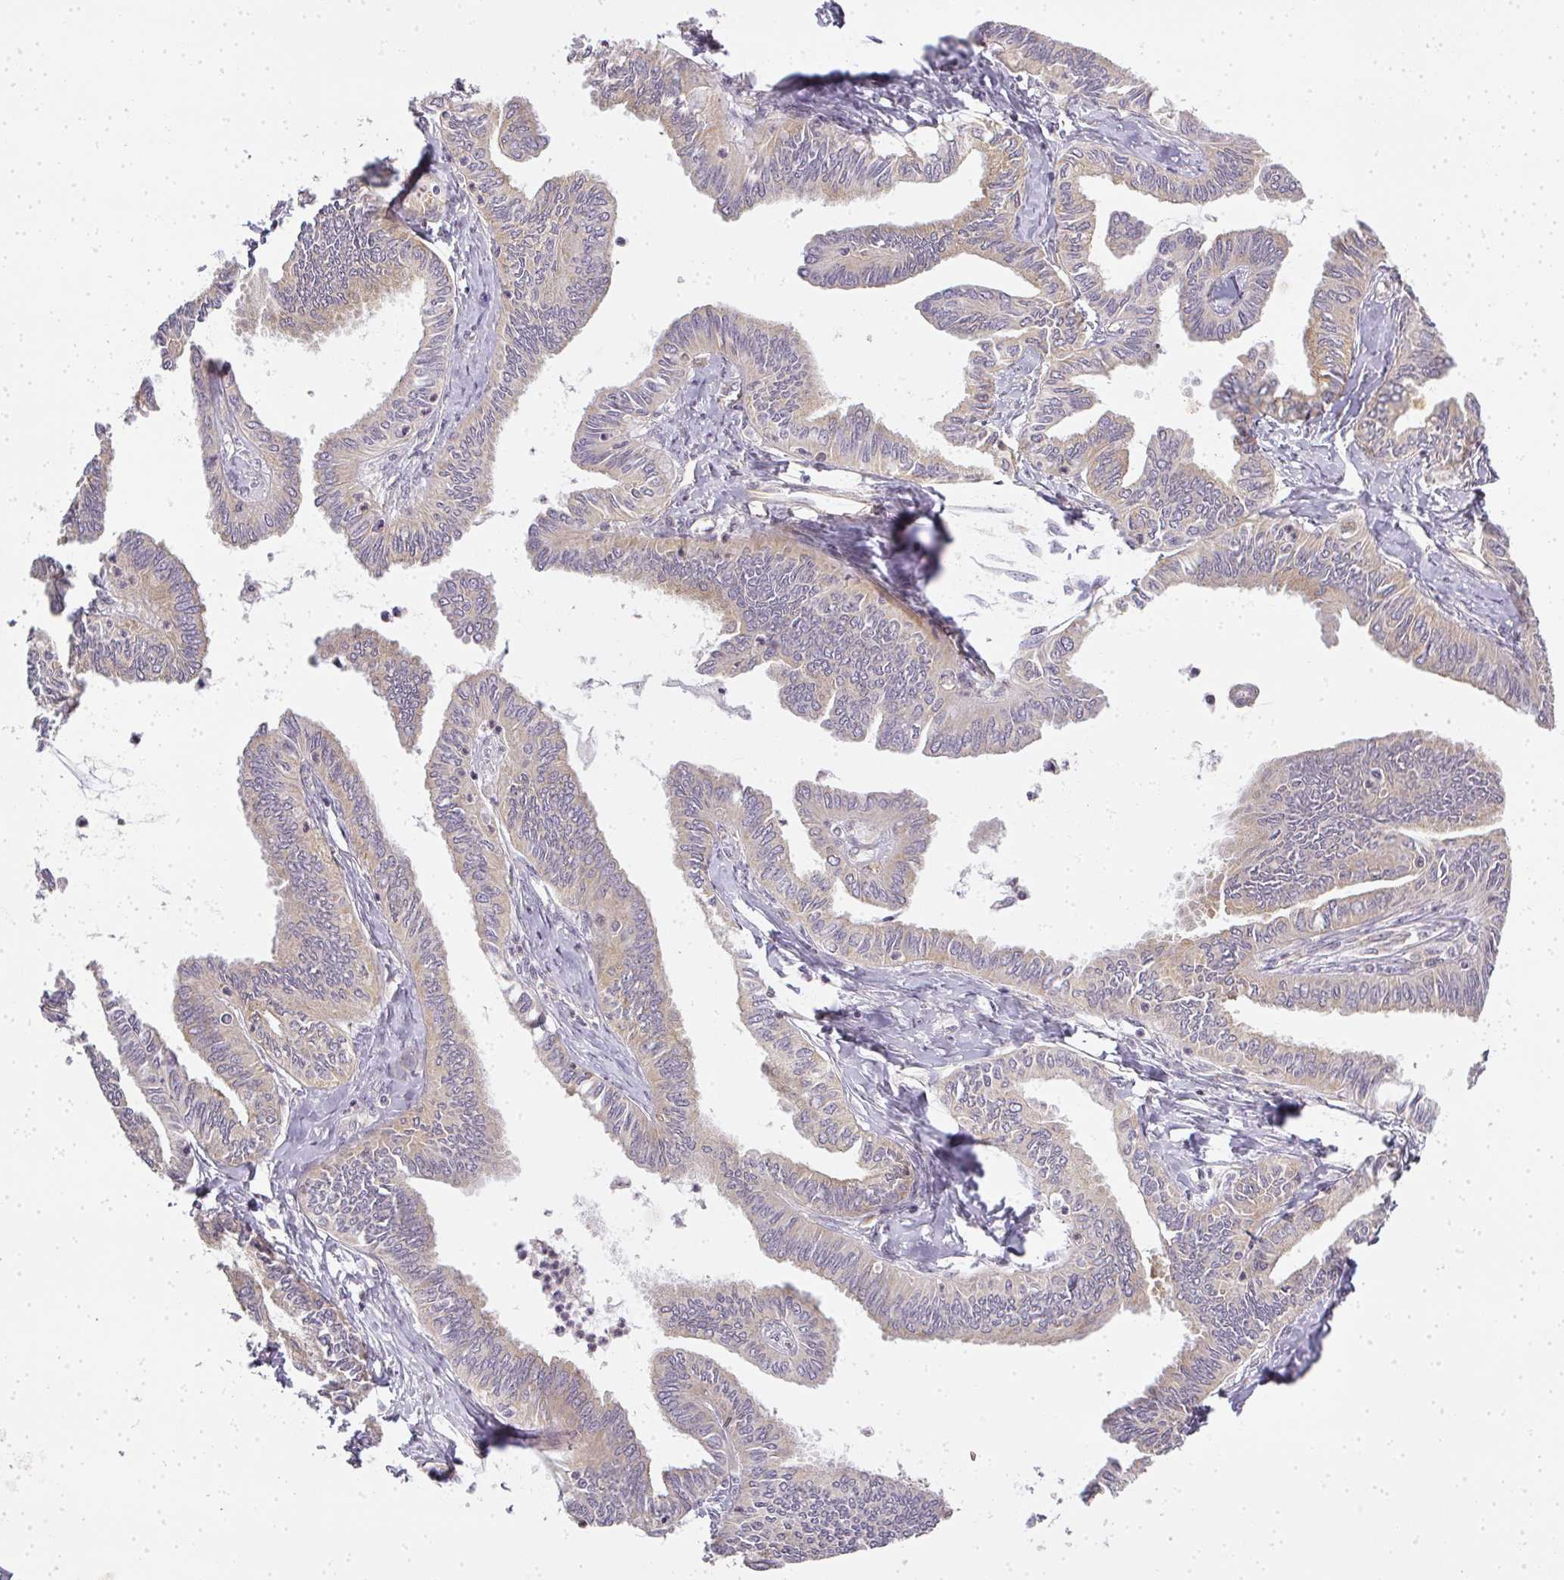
{"staining": {"intensity": "weak", "quantity": "<25%", "location": "cytoplasmic/membranous"}, "tissue": "ovarian cancer", "cell_type": "Tumor cells", "image_type": "cancer", "snomed": [{"axis": "morphology", "description": "Carcinoma, endometroid"}, {"axis": "topography", "description": "Ovary"}], "caption": "Tumor cells are negative for brown protein staining in ovarian cancer.", "gene": "MED19", "patient": {"sex": "female", "age": 70}}